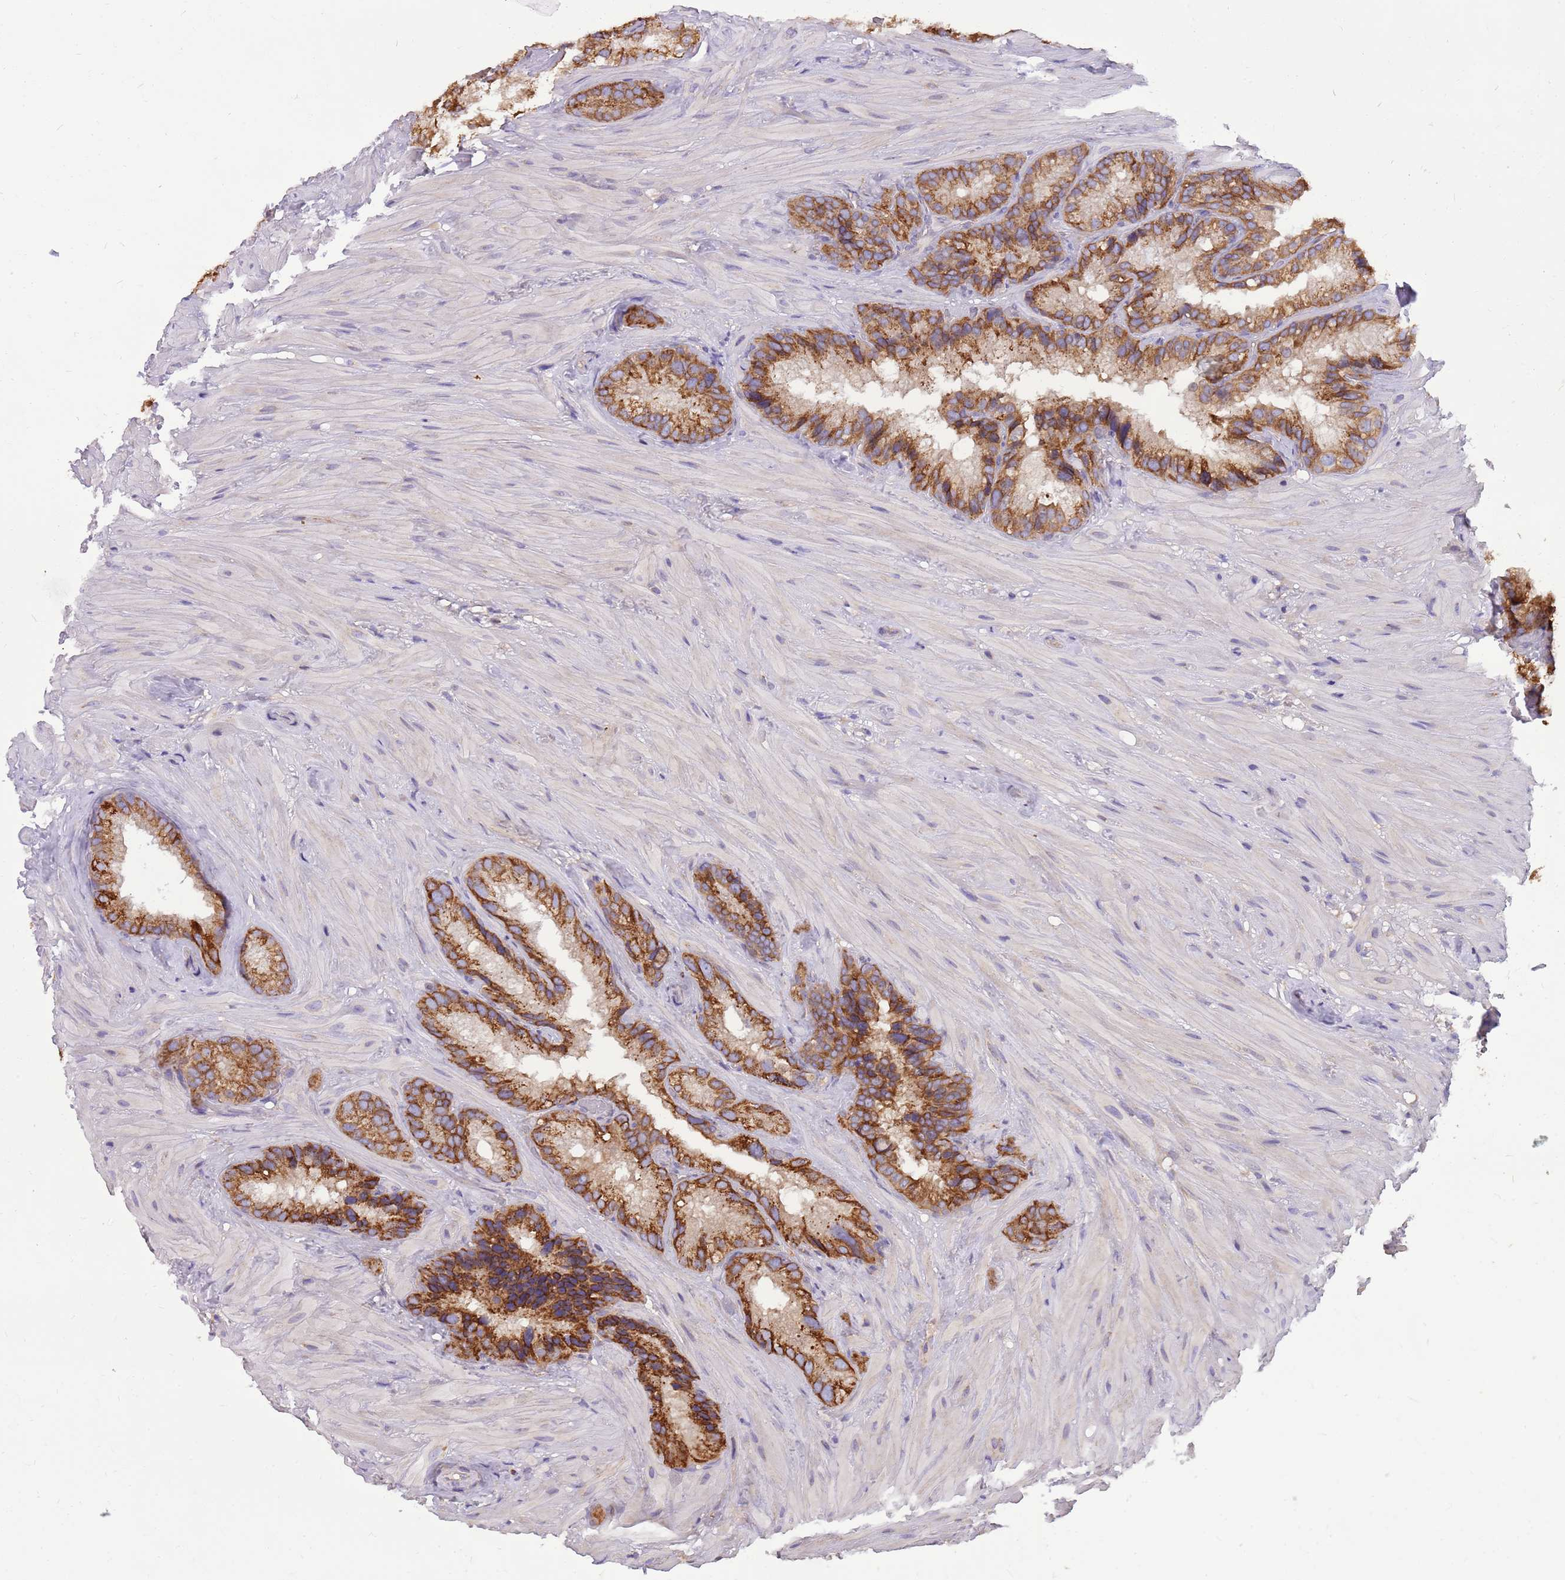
{"staining": {"intensity": "strong", "quantity": ">75%", "location": "cytoplasmic/membranous"}, "tissue": "seminal vesicle", "cell_type": "Glandular cells", "image_type": "normal", "snomed": [{"axis": "morphology", "description": "Normal tissue, NOS"}, {"axis": "topography", "description": "Prostate"}, {"axis": "topography", "description": "Seminal veicle"}], "caption": "Unremarkable seminal vesicle was stained to show a protein in brown. There is high levels of strong cytoplasmic/membranous positivity in approximately >75% of glandular cells.", "gene": "WASHC4", "patient": {"sex": "male", "age": 68}}